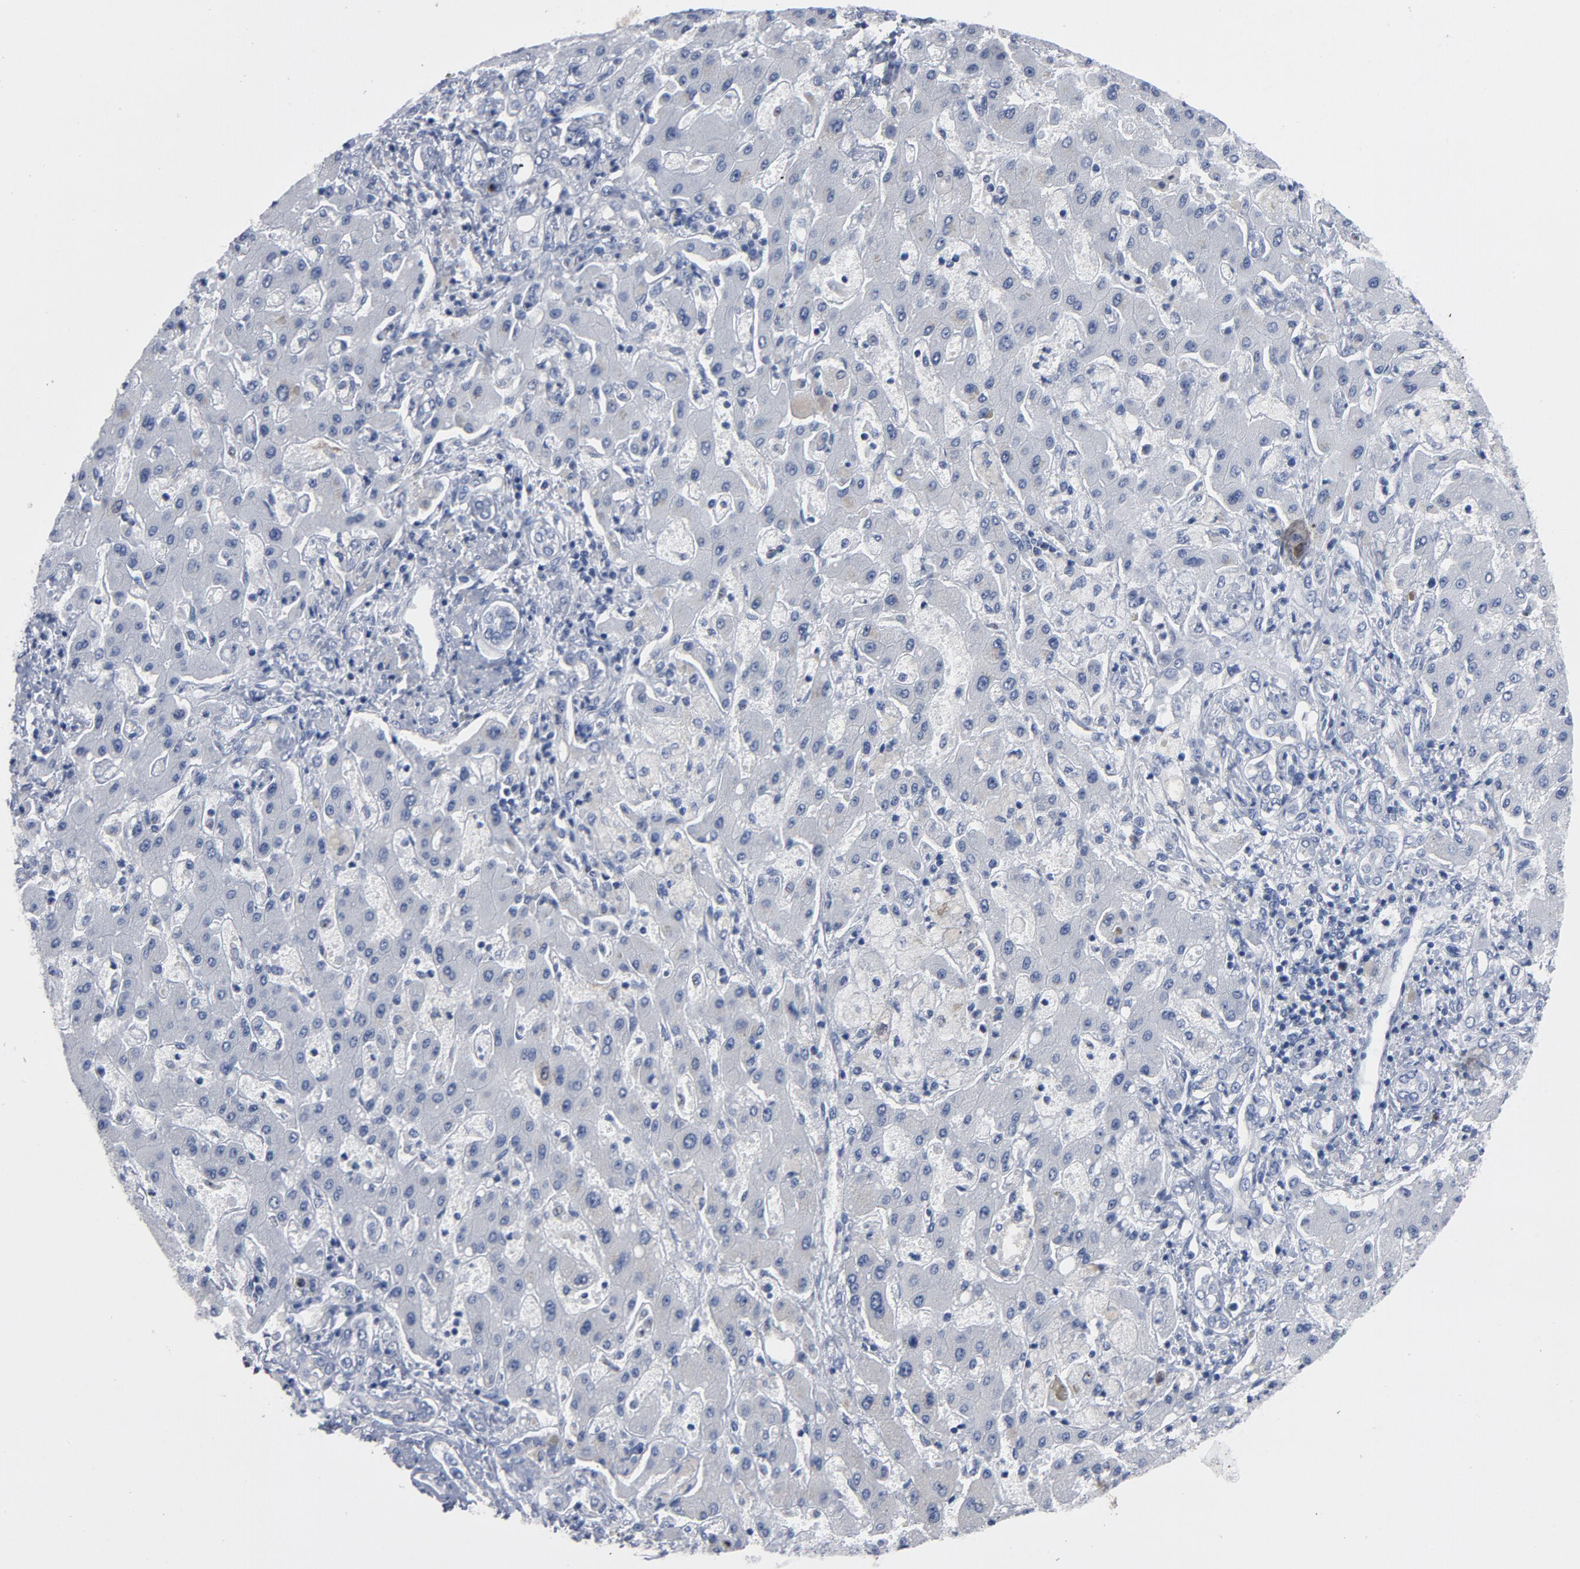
{"staining": {"intensity": "negative", "quantity": "none", "location": "none"}, "tissue": "liver cancer", "cell_type": "Tumor cells", "image_type": "cancer", "snomed": [{"axis": "morphology", "description": "Cholangiocarcinoma"}, {"axis": "topography", "description": "Liver"}], "caption": "This is an immunohistochemistry (IHC) image of human liver cholangiocarcinoma. There is no positivity in tumor cells.", "gene": "CDC20", "patient": {"sex": "male", "age": 50}}